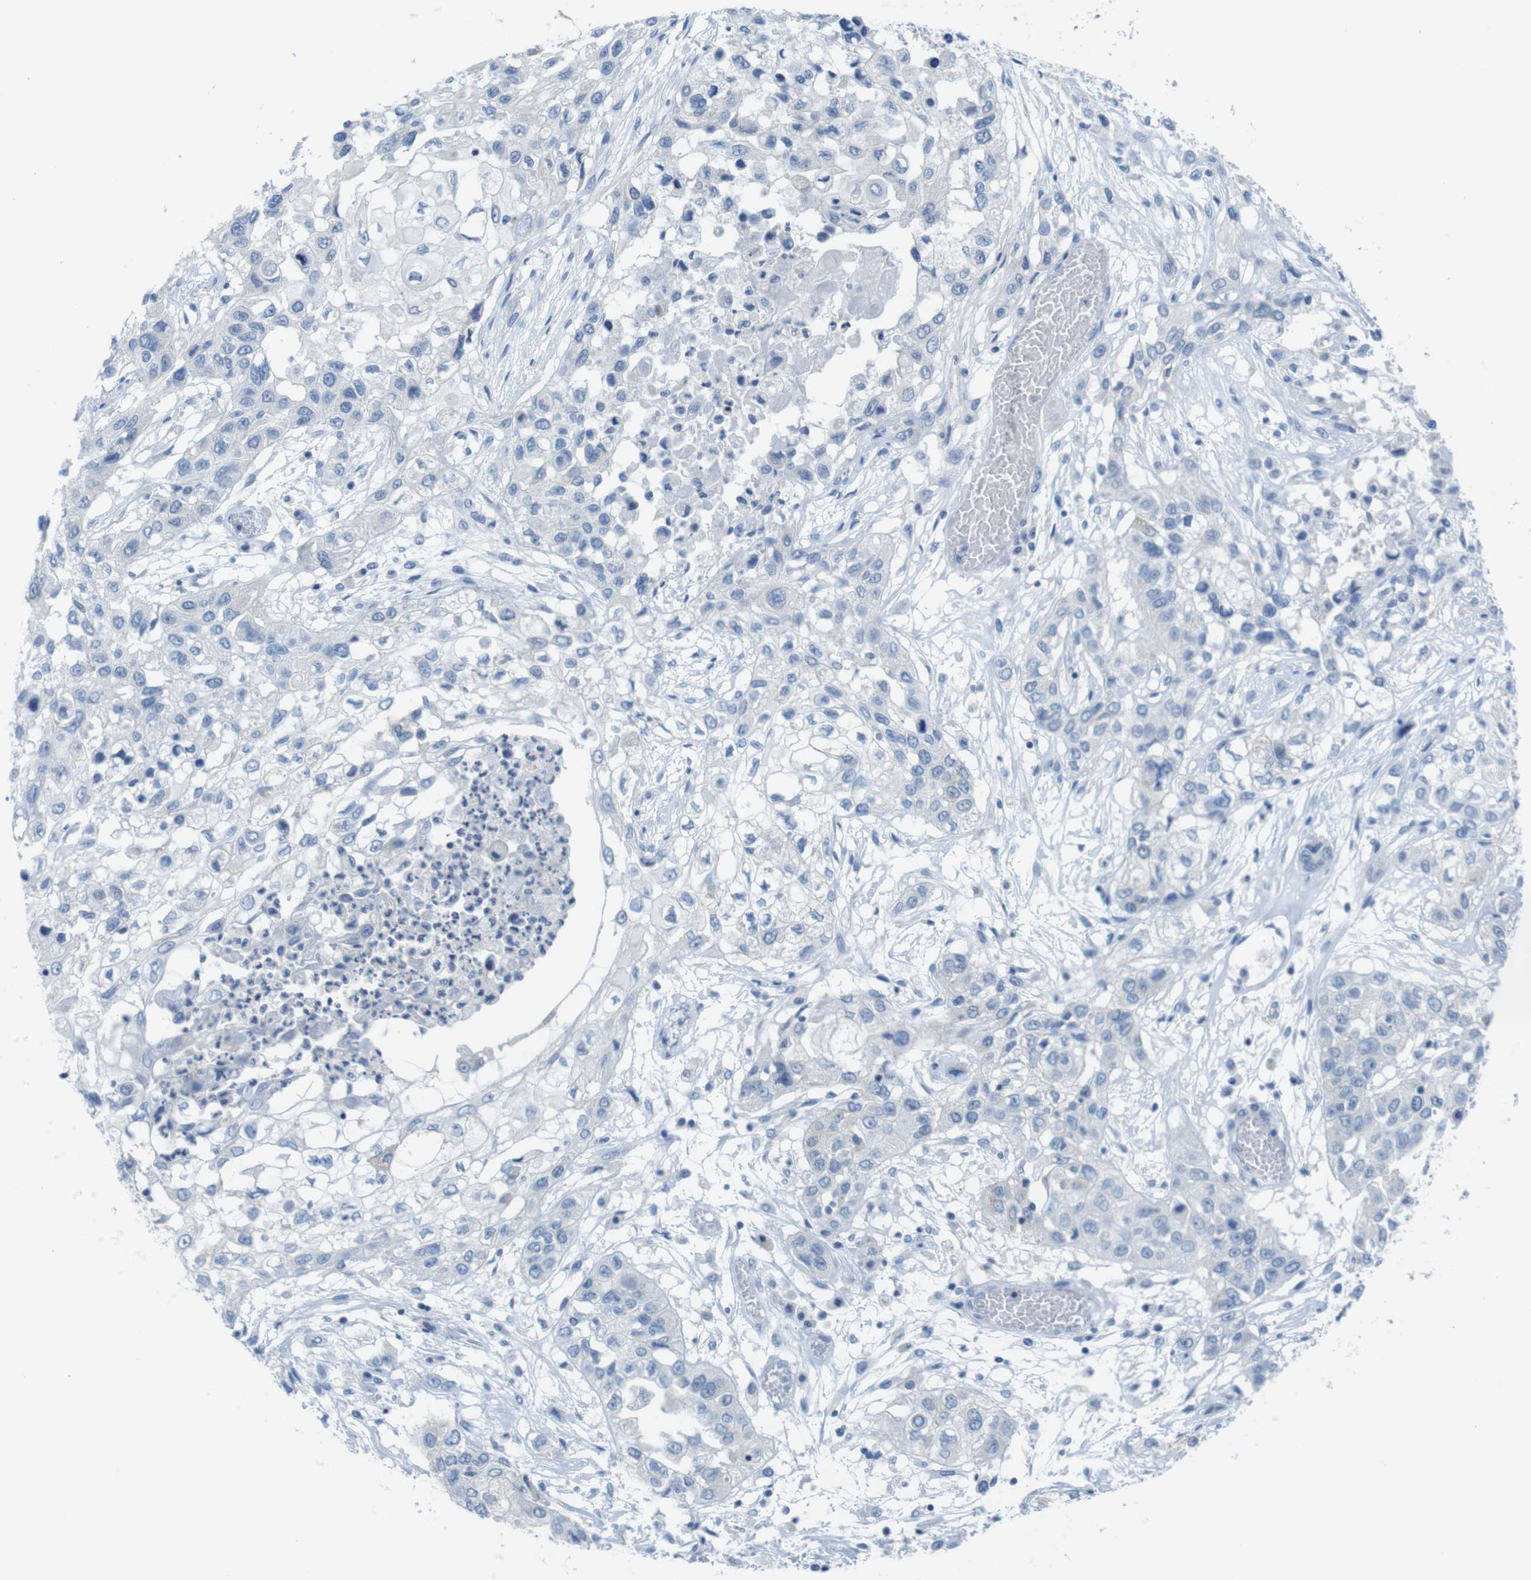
{"staining": {"intensity": "negative", "quantity": "none", "location": "none"}, "tissue": "lung cancer", "cell_type": "Tumor cells", "image_type": "cancer", "snomed": [{"axis": "morphology", "description": "Squamous cell carcinoma, NOS"}, {"axis": "topography", "description": "Lung"}], "caption": "This is an immunohistochemistry histopathology image of human lung cancer (squamous cell carcinoma). There is no expression in tumor cells.", "gene": "ASIC5", "patient": {"sex": "male", "age": 71}}